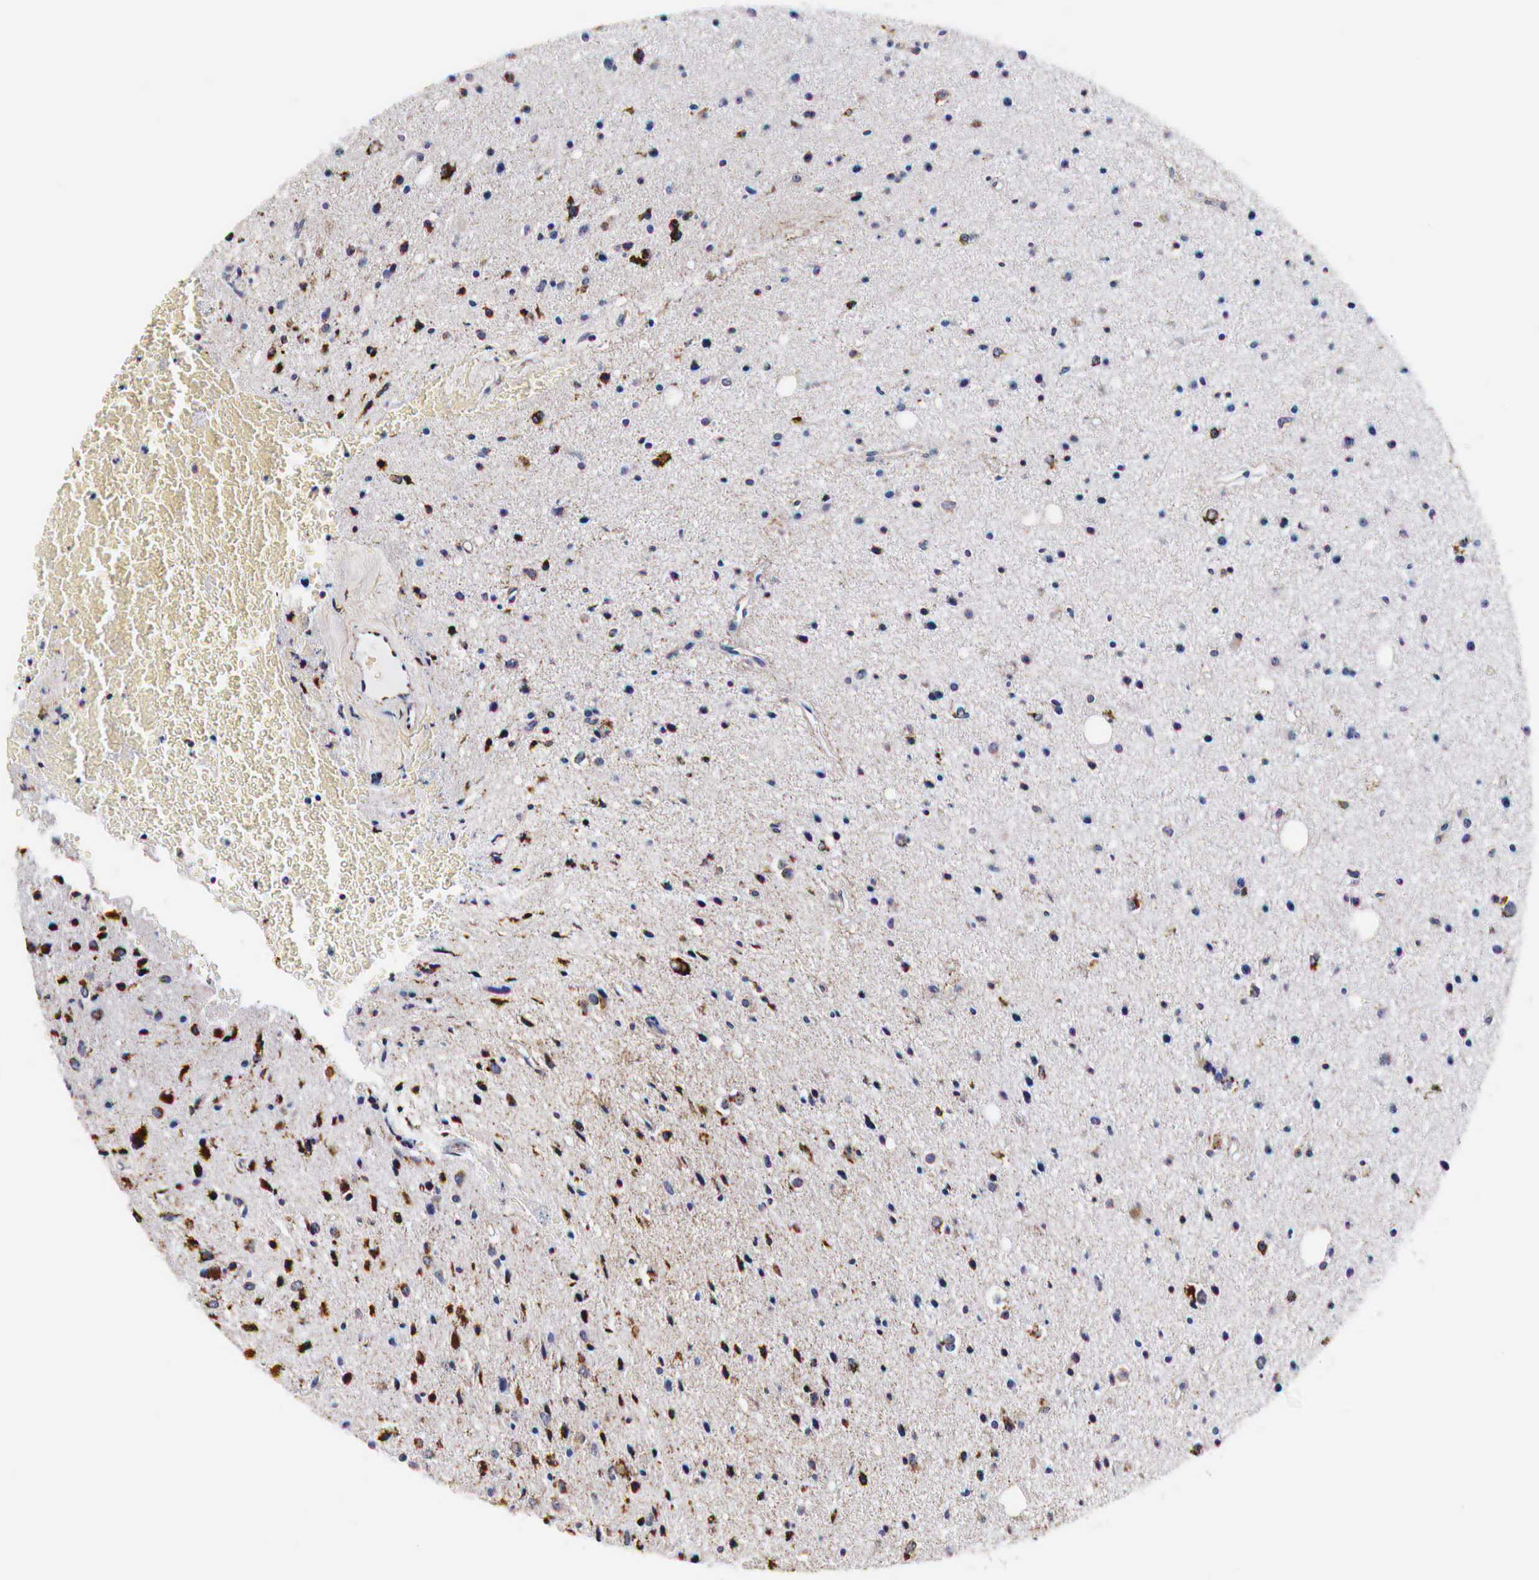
{"staining": {"intensity": "strong", "quantity": "25%-75%", "location": "cytoplasmic/membranous"}, "tissue": "glioma", "cell_type": "Tumor cells", "image_type": "cancer", "snomed": [{"axis": "morphology", "description": "Glioma, malignant, Low grade"}, {"axis": "topography", "description": "Brain"}], "caption": "Glioma was stained to show a protein in brown. There is high levels of strong cytoplasmic/membranous positivity in approximately 25%-75% of tumor cells. (DAB = brown stain, brightfield microscopy at high magnification).", "gene": "CKAP4", "patient": {"sex": "female", "age": 46}}